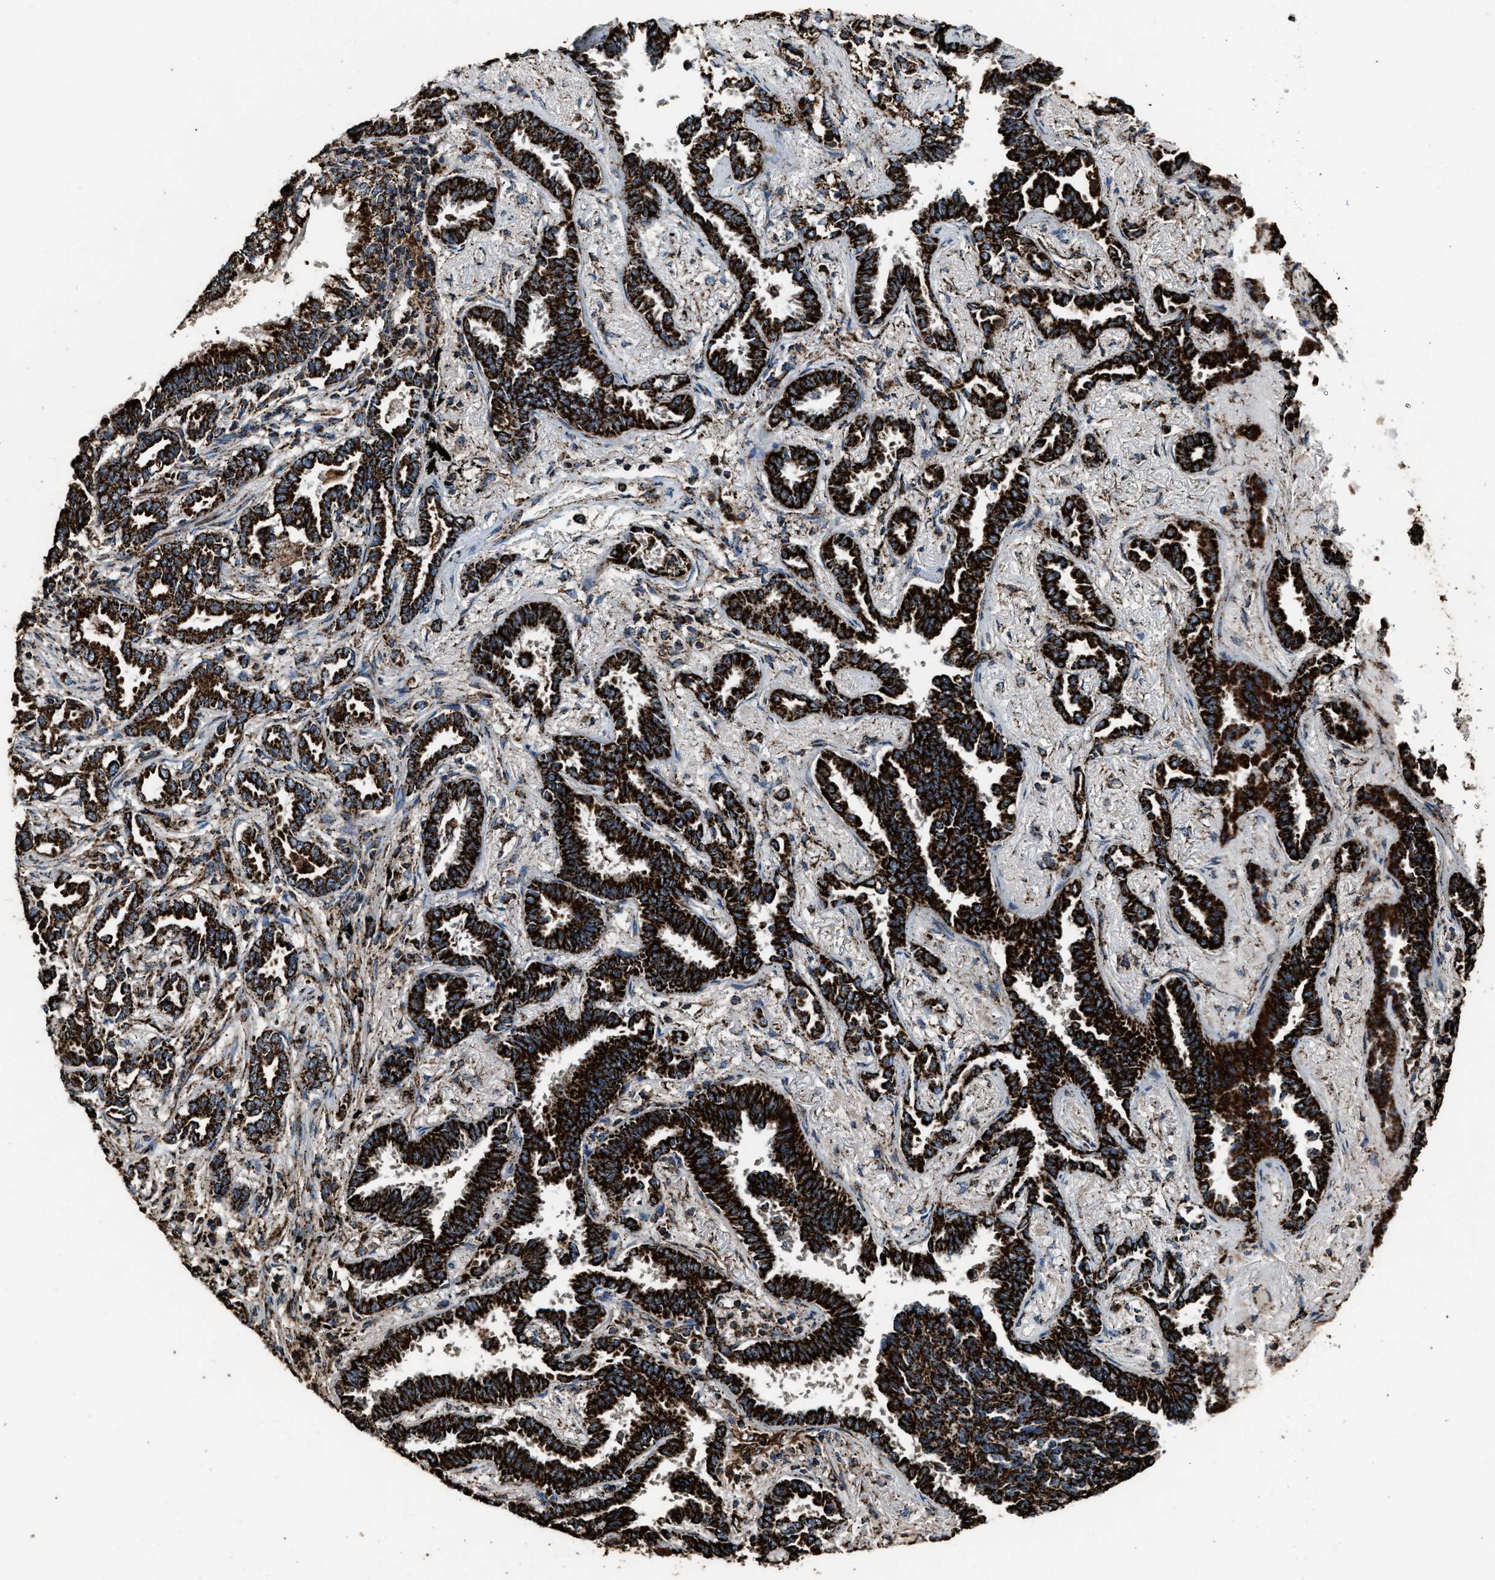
{"staining": {"intensity": "strong", "quantity": ">75%", "location": "cytoplasmic/membranous"}, "tissue": "lung cancer", "cell_type": "Tumor cells", "image_type": "cancer", "snomed": [{"axis": "morphology", "description": "Adenocarcinoma, NOS"}, {"axis": "topography", "description": "Lung"}], "caption": "Human adenocarcinoma (lung) stained with a protein marker shows strong staining in tumor cells.", "gene": "MDH2", "patient": {"sex": "male", "age": 59}}